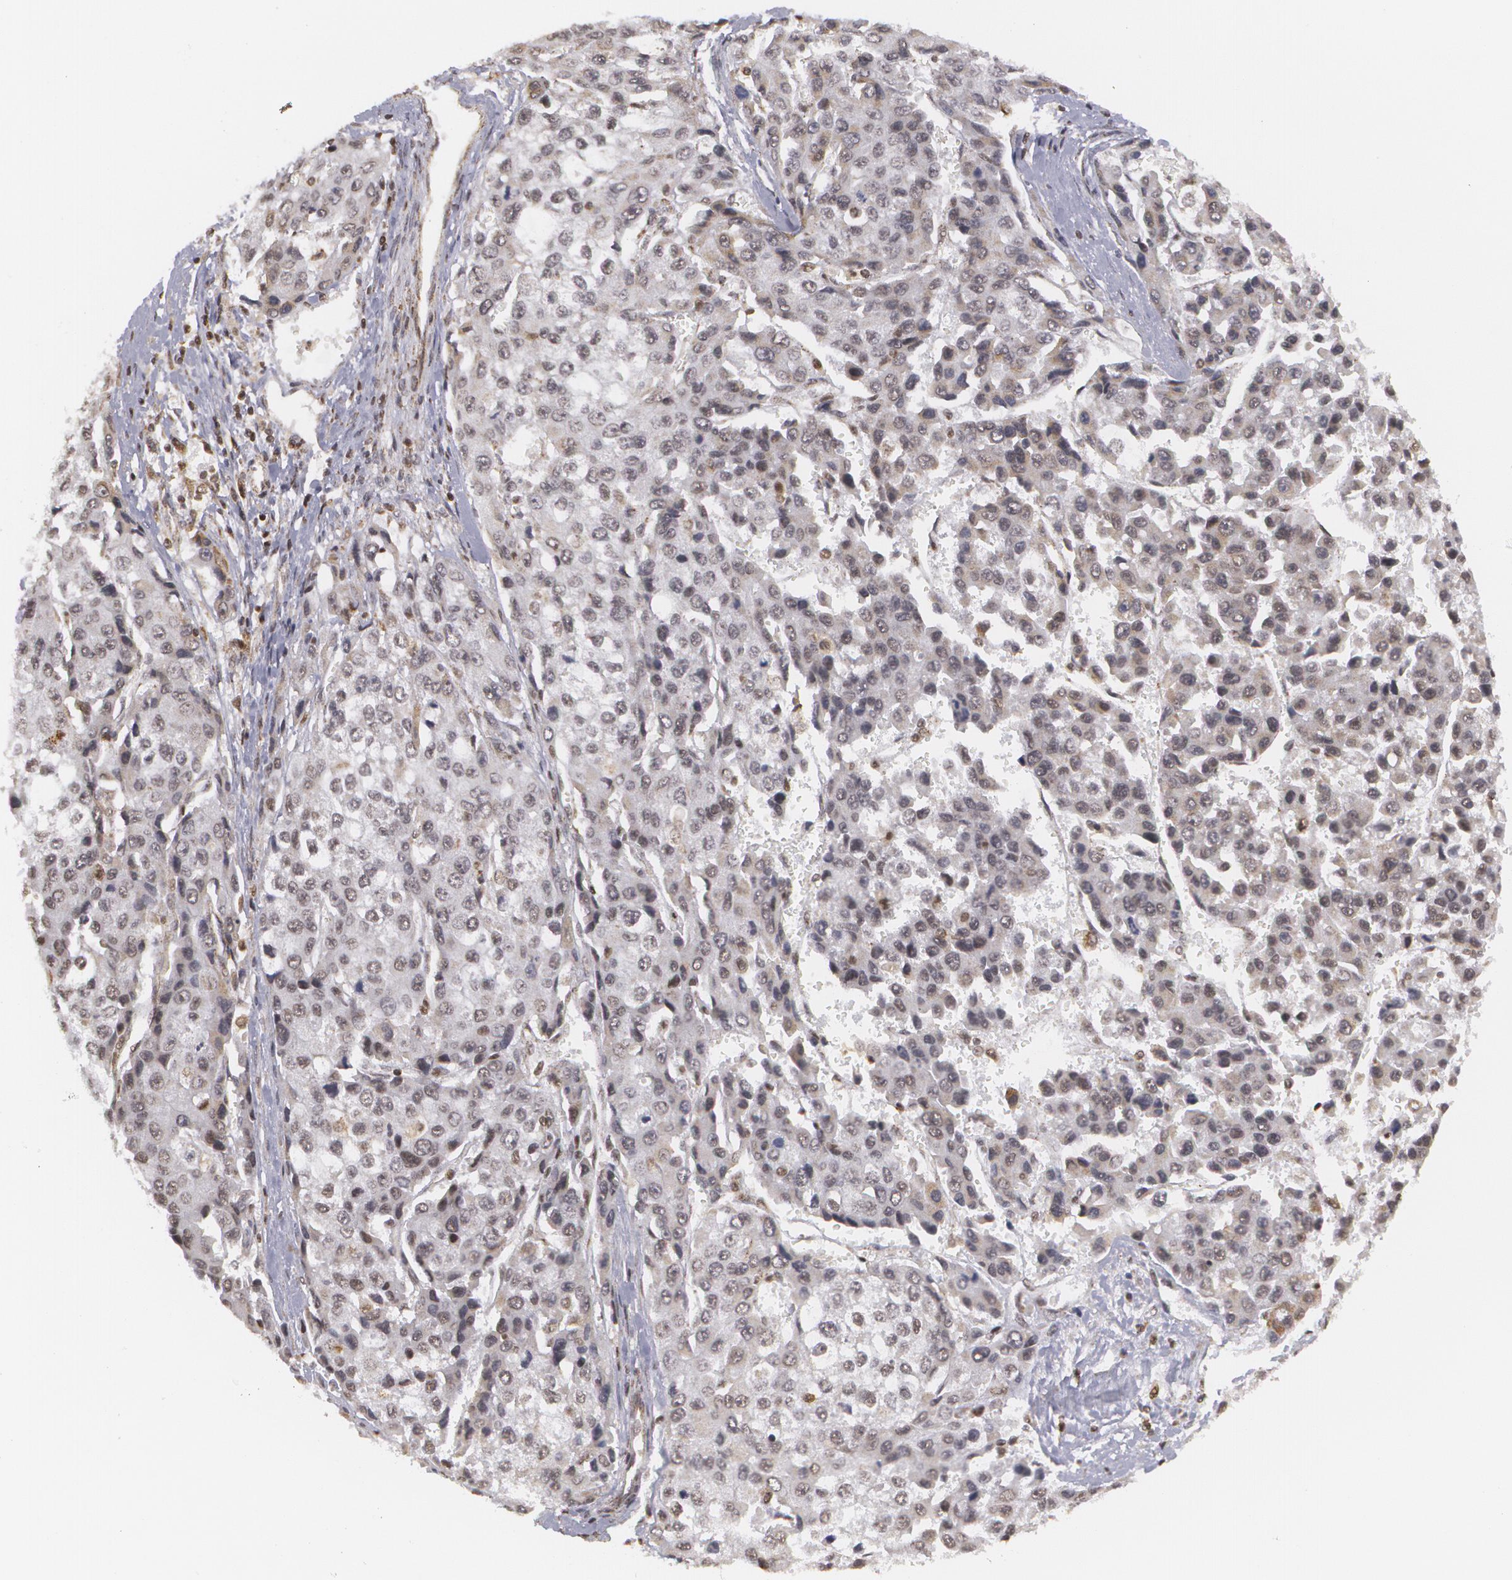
{"staining": {"intensity": "weak", "quantity": "25%-75%", "location": "nuclear"}, "tissue": "liver cancer", "cell_type": "Tumor cells", "image_type": "cancer", "snomed": [{"axis": "morphology", "description": "Carcinoma, Hepatocellular, NOS"}, {"axis": "topography", "description": "Liver"}], "caption": "An image of hepatocellular carcinoma (liver) stained for a protein demonstrates weak nuclear brown staining in tumor cells.", "gene": "MXD1", "patient": {"sex": "female", "age": 66}}